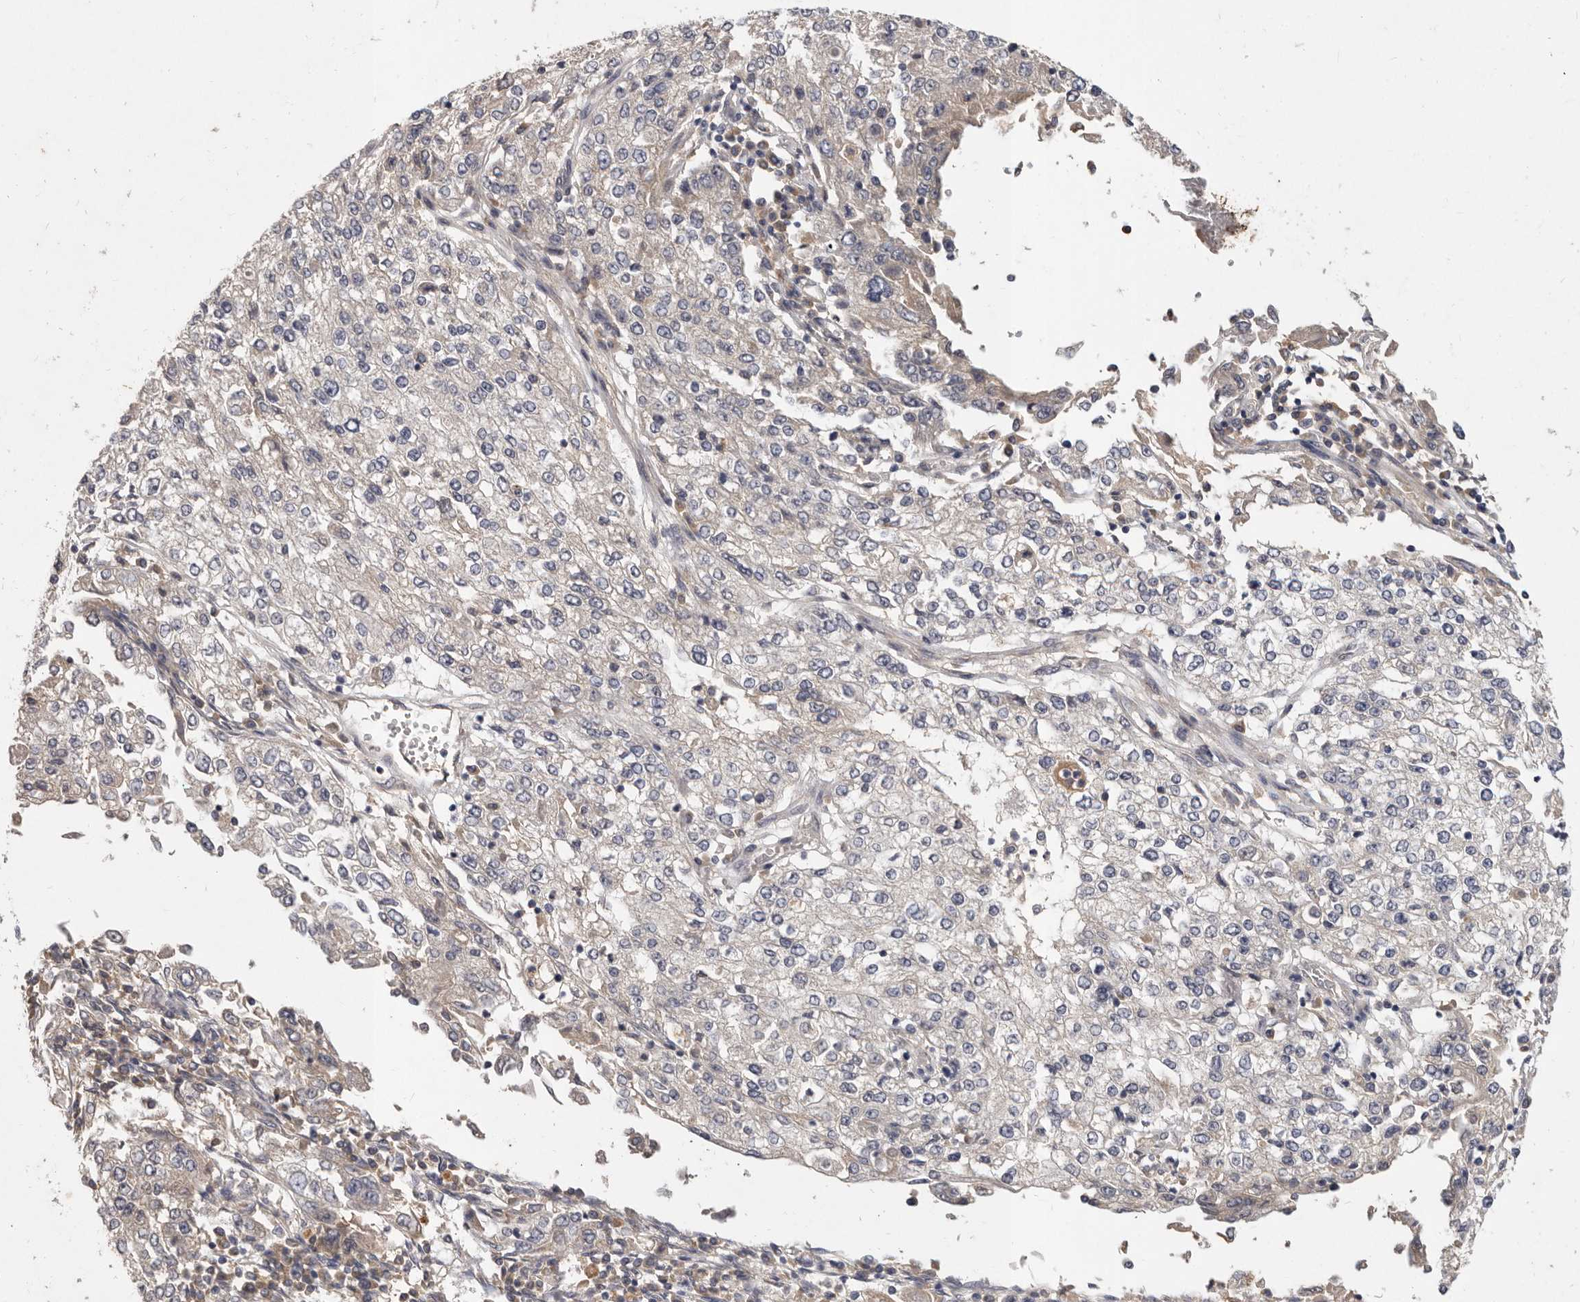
{"staining": {"intensity": "negative", "quantity": "none", "location": "none"}, "tissue": "endometrial cancer", "cell_type": "Tumor cells", "image_type": "cancer", "snomed": [{"axis": "morphology", "description": "Adenocarcinoma, NOS"}, {"axis": "topography", "description": "Endometrium"}], "caption": "There is no significant staining in tumor cells of endometrial cancer (adenocarcinoma).", "gene": "SLC22A1", "patient": {"sex": "female", "age": 49}}